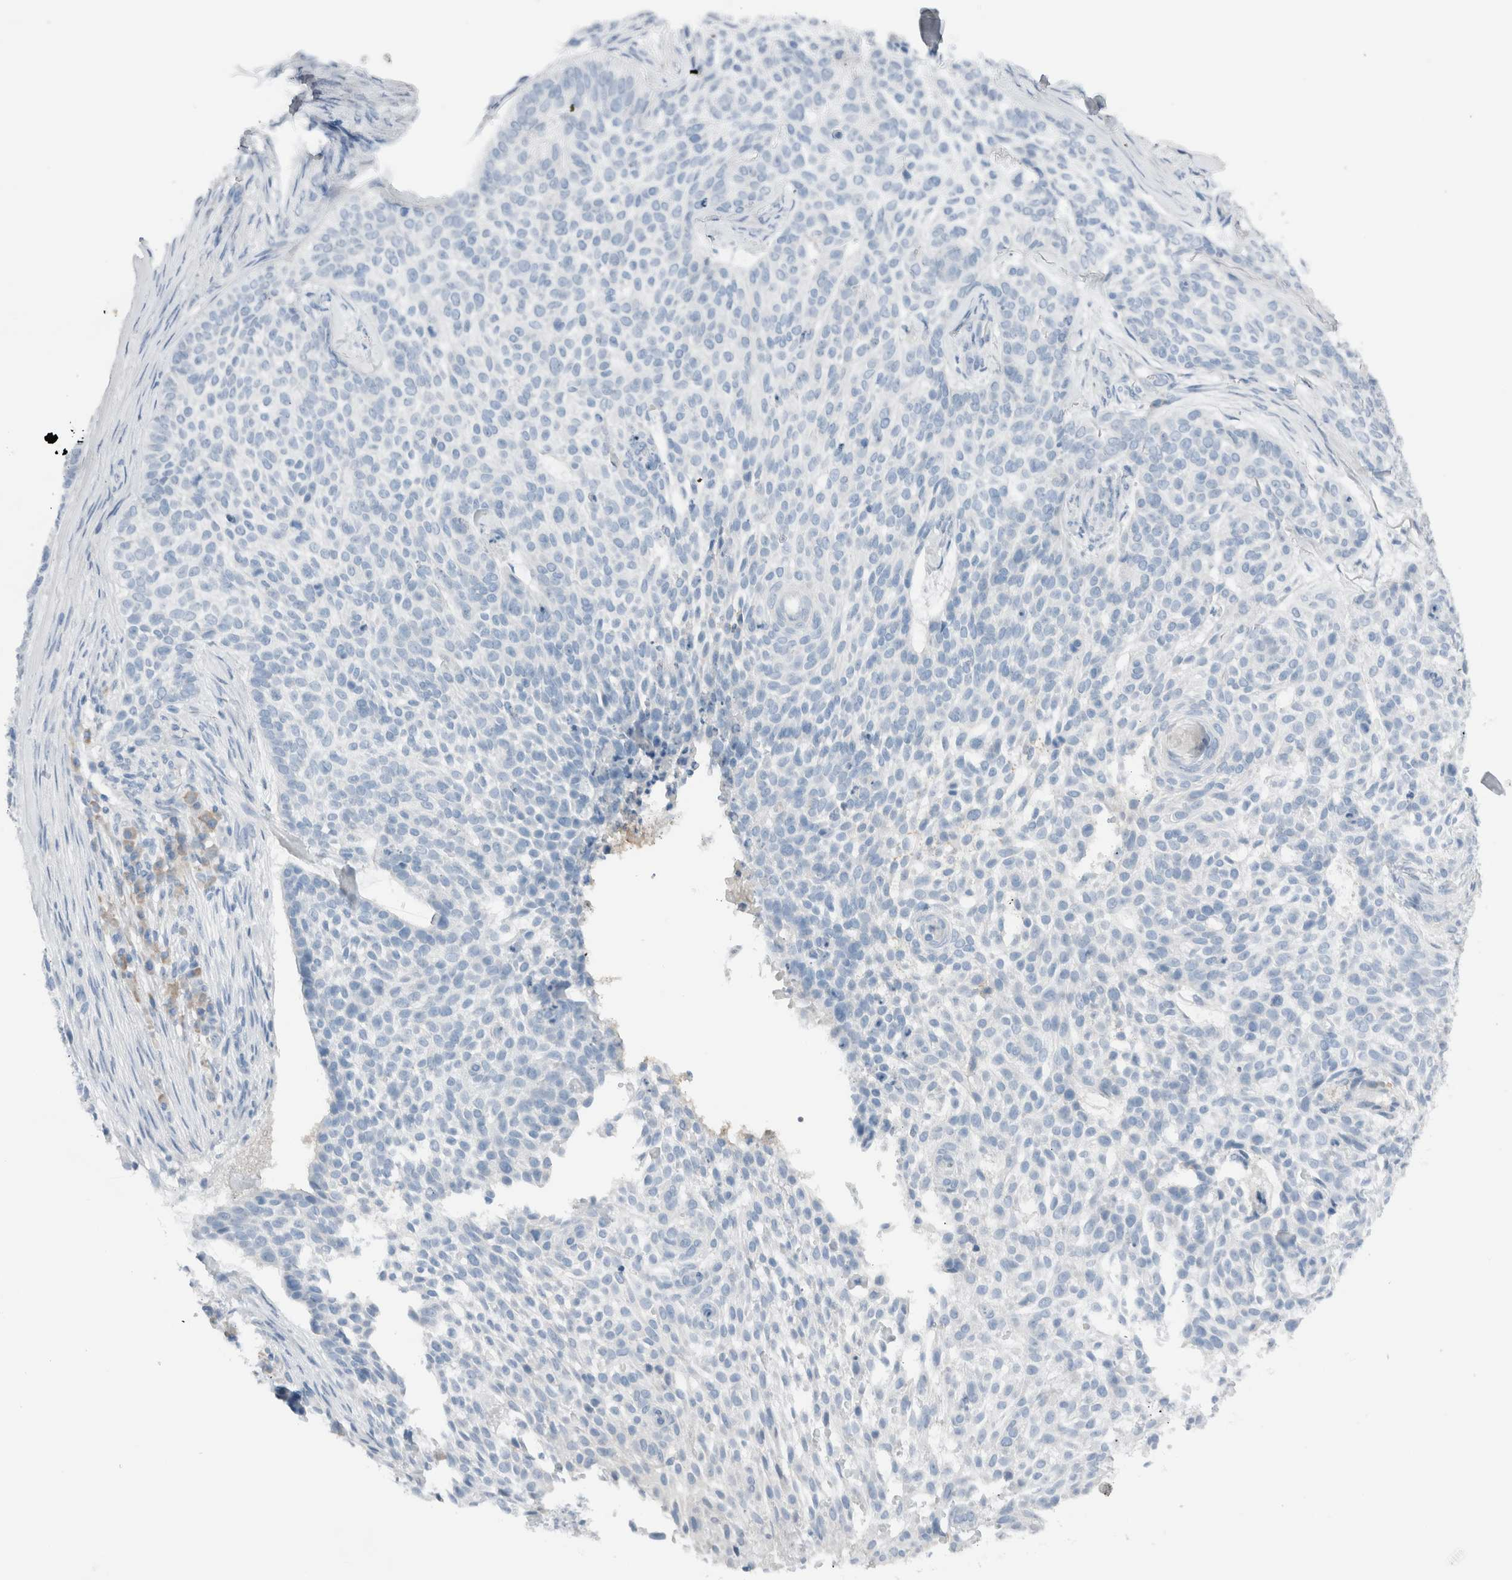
{"staining": {"intensity": "negative", "quantity": "none", "location": "none"}, "tissue": "skin cancer", "cell_type": "Tumor cells", "image_type": "cancer", "snomed": [{"axis": "morphology", "description": "Basal cell carcinoma"}, {"axis": "topography", "description": "Skin"}], "caption": "The micrograph demonstrates no staining of tumor cells in skin basal cell carcinoma.", "gene": "DUOX1", "patient": {"sex": "female", "age": 64}}